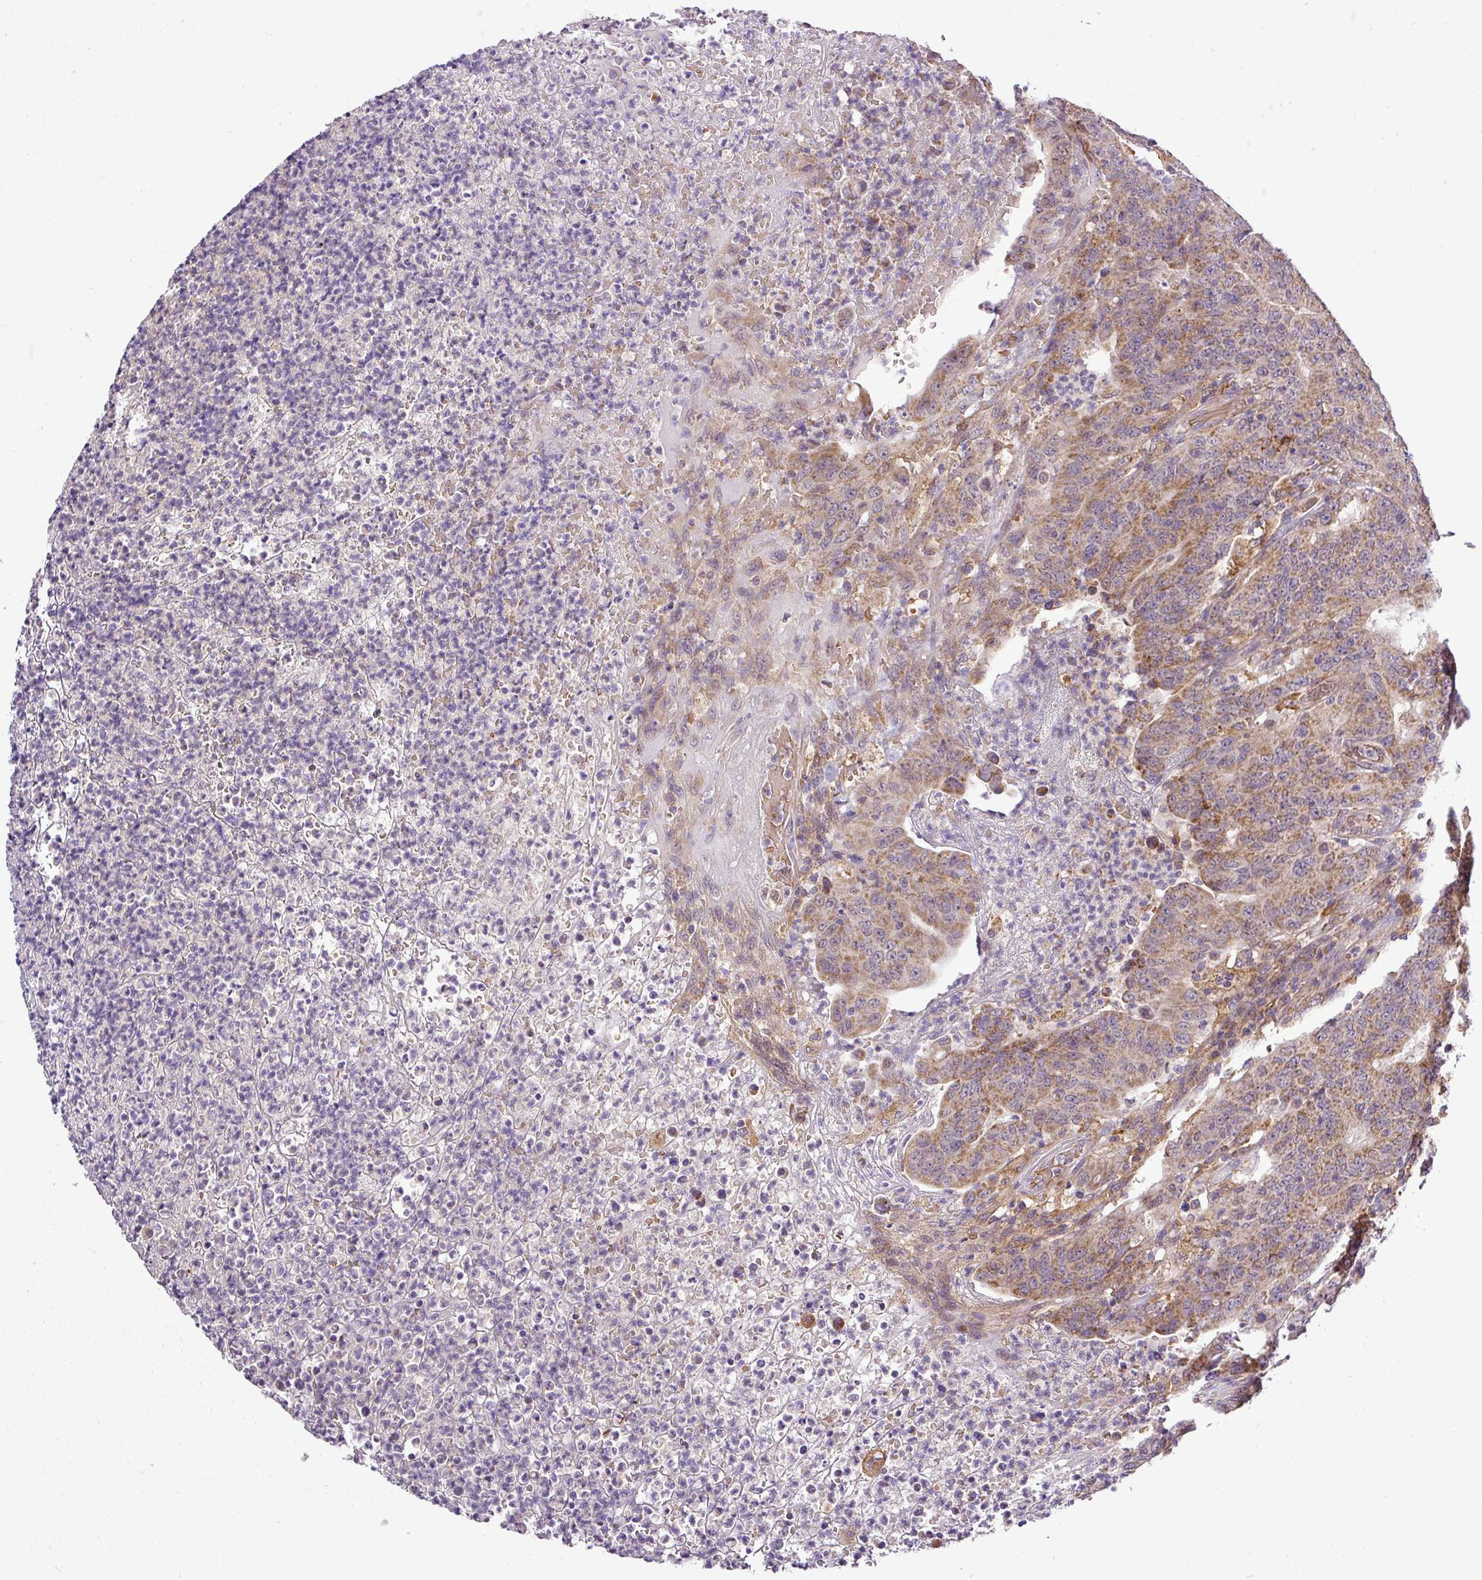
{"staining": {"intensity": "moderate", "quantity": ">75%", "location": "cytoplasmic/membranous"}, "tissue": "colorectal cancer", "cell_type": "Tumor cells", "image_type": "cancer", "snomed": [{"axis": "morphology", "description": "Adenocarcinoma, NOS"}, {"axis": "topography", "description": "Colon"}], "caption": "Immunohistochemical staining of colorectal cancer (adenocarcinoma) demonstrates medium levels of moderate cytoplasmic/membranous staining in about >75% of tumor cells.", "gene": "ZNF513", "patient": {"sex": "female", "age": 75}}